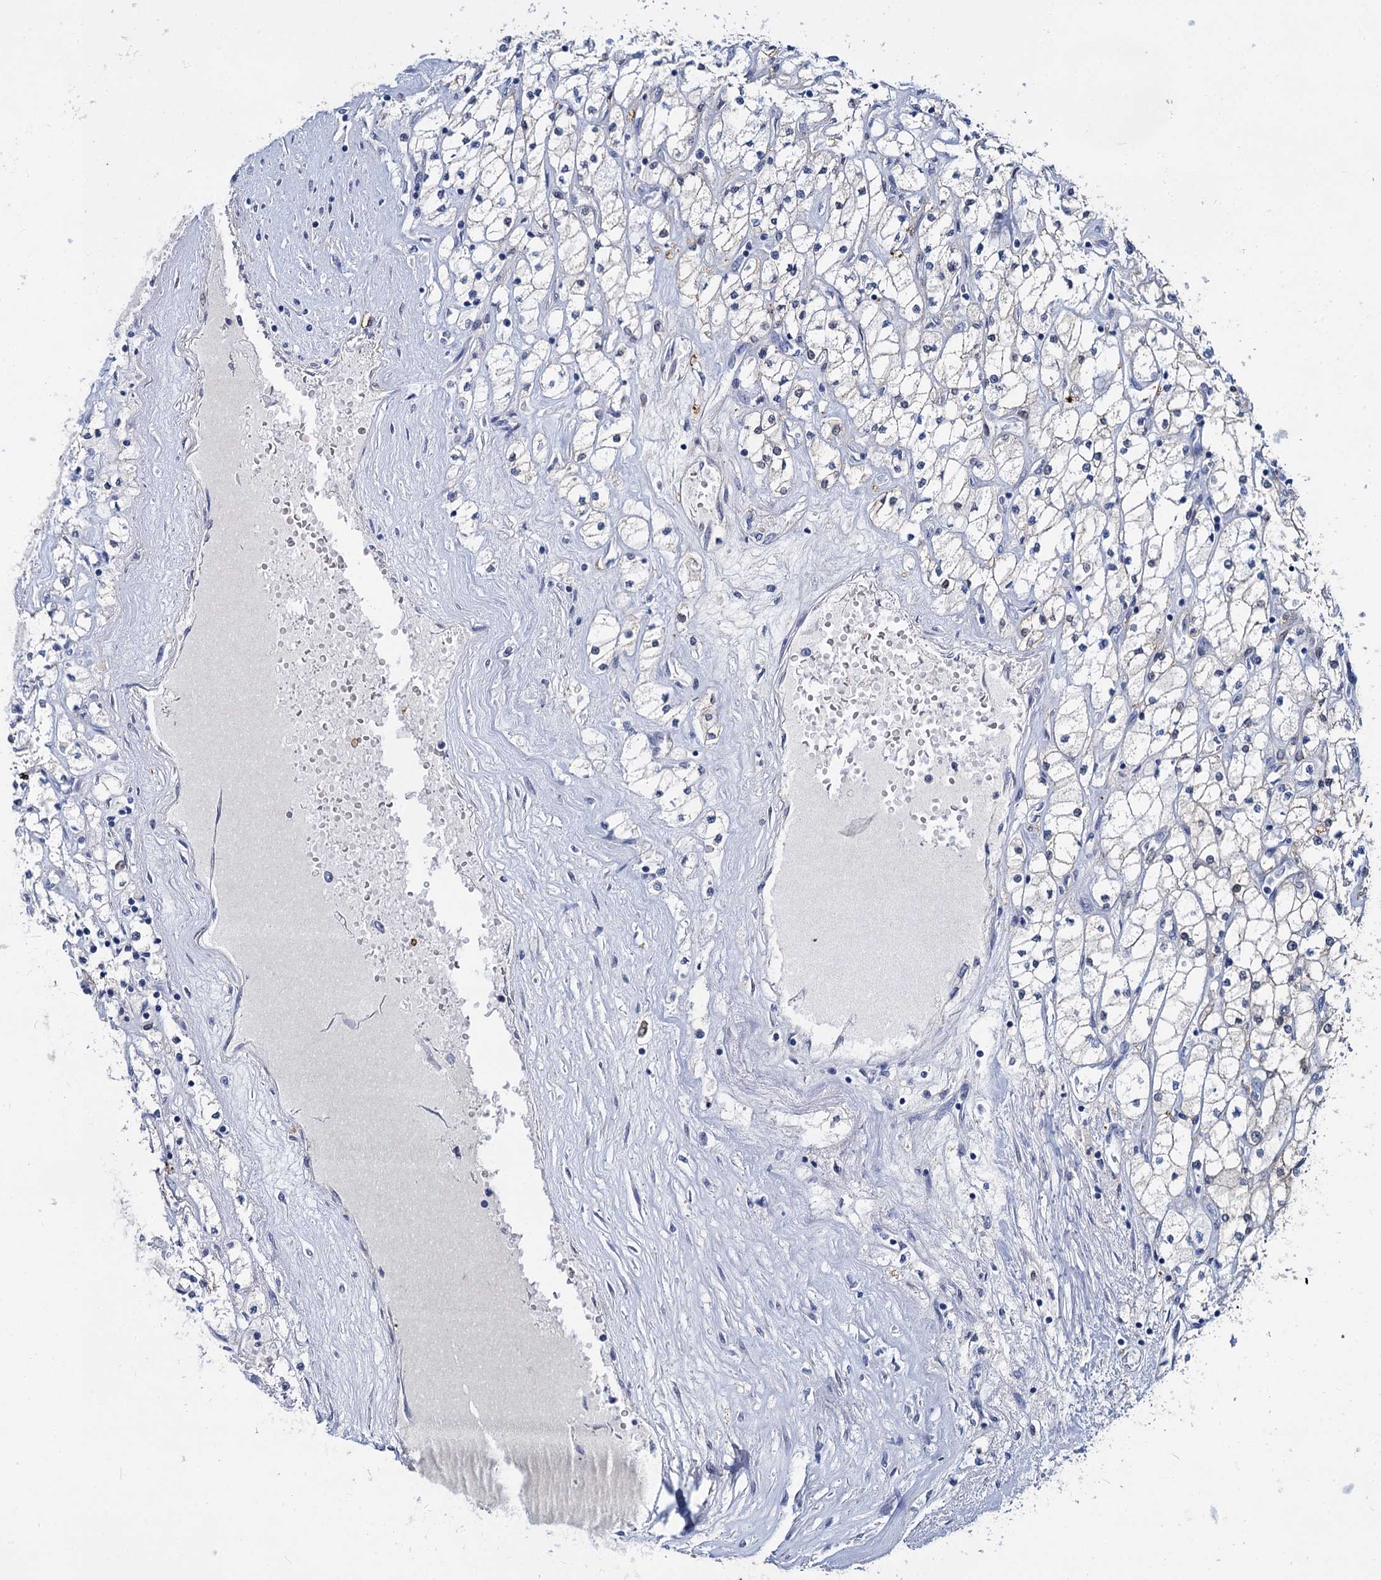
{"staining": {"intensity": "weak", "quantity": "<25%", "location": "cytoplasmic/membranous,nuclear"}, "tissue": "renal cancer", "cell_type": "Tumor cells", "image_type": "cancer", "snomed": [{"axis": "morphology", "description": "Adenocarcinoma, NOS"}, {"axis": "topography", "description": "Kidney"}], "caption": "DAB immunohistochemical staining of human renal adenocarcinoma displays no significant positivity in tumor cells.", "gene": "GSTM3", "patient": {"sex": "male", "age": 80}}